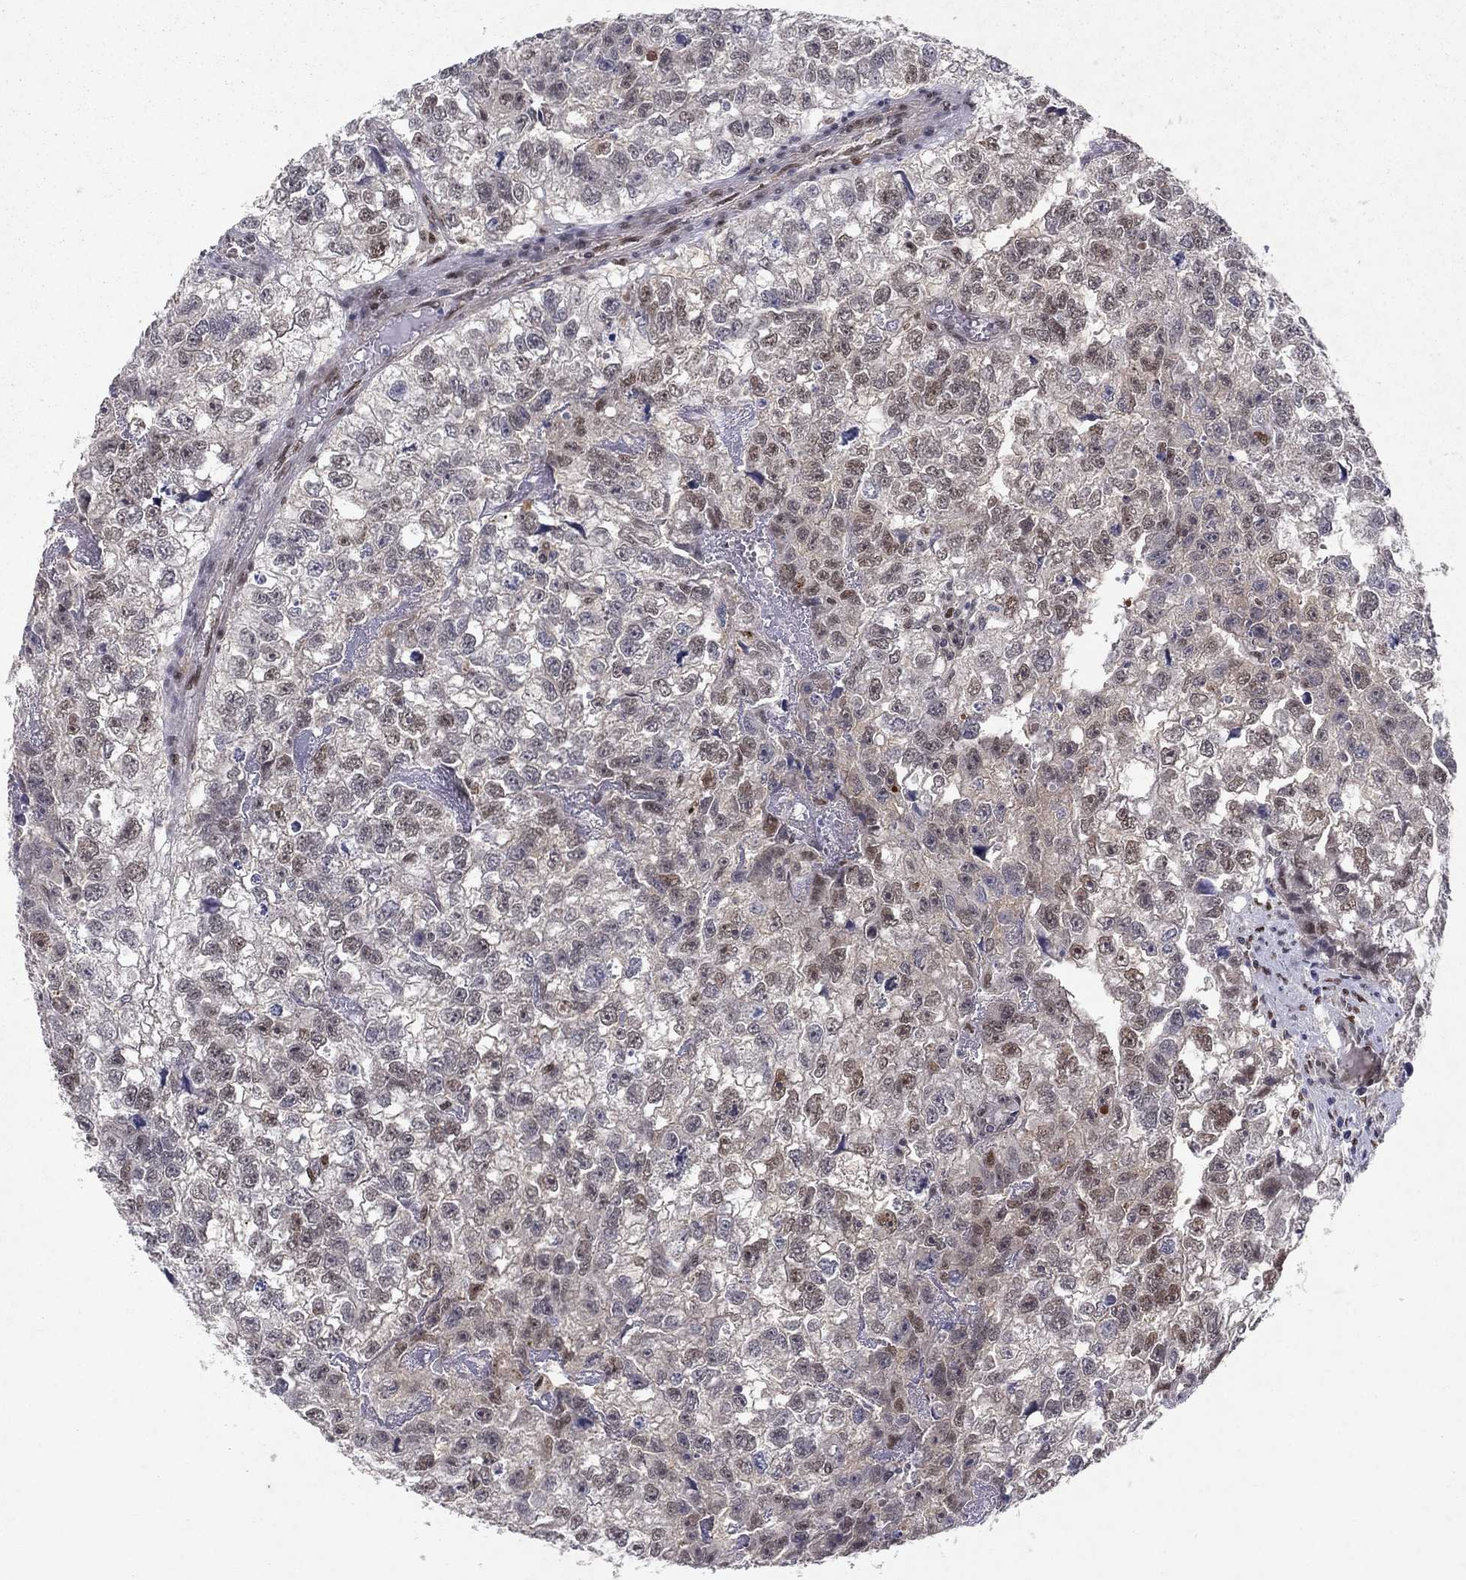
{"staining": {"intensity": "moderate", "quantity": "<25%", "location": "nuclear"}, "tissue": "testis cancer", "cell_type": "Tumor cells", "image_type": "cancer", "snomed": [{"axis": "morphology", "description": "Carcinoma, Embryonal, NOS"}, {"axis": "morphology", "description": "Teratoma, malignant, NOS"}, {"axis": "topography", "description": "Testis"}], "caption": "Human testis cancer (teratoma (malignant)) stained with a brown dye demonstrates moderate nuclear positive expression in about <25% of tumor cells.", "gene": "CRTC1", "patient": {"sex": "male", "age": 44}}